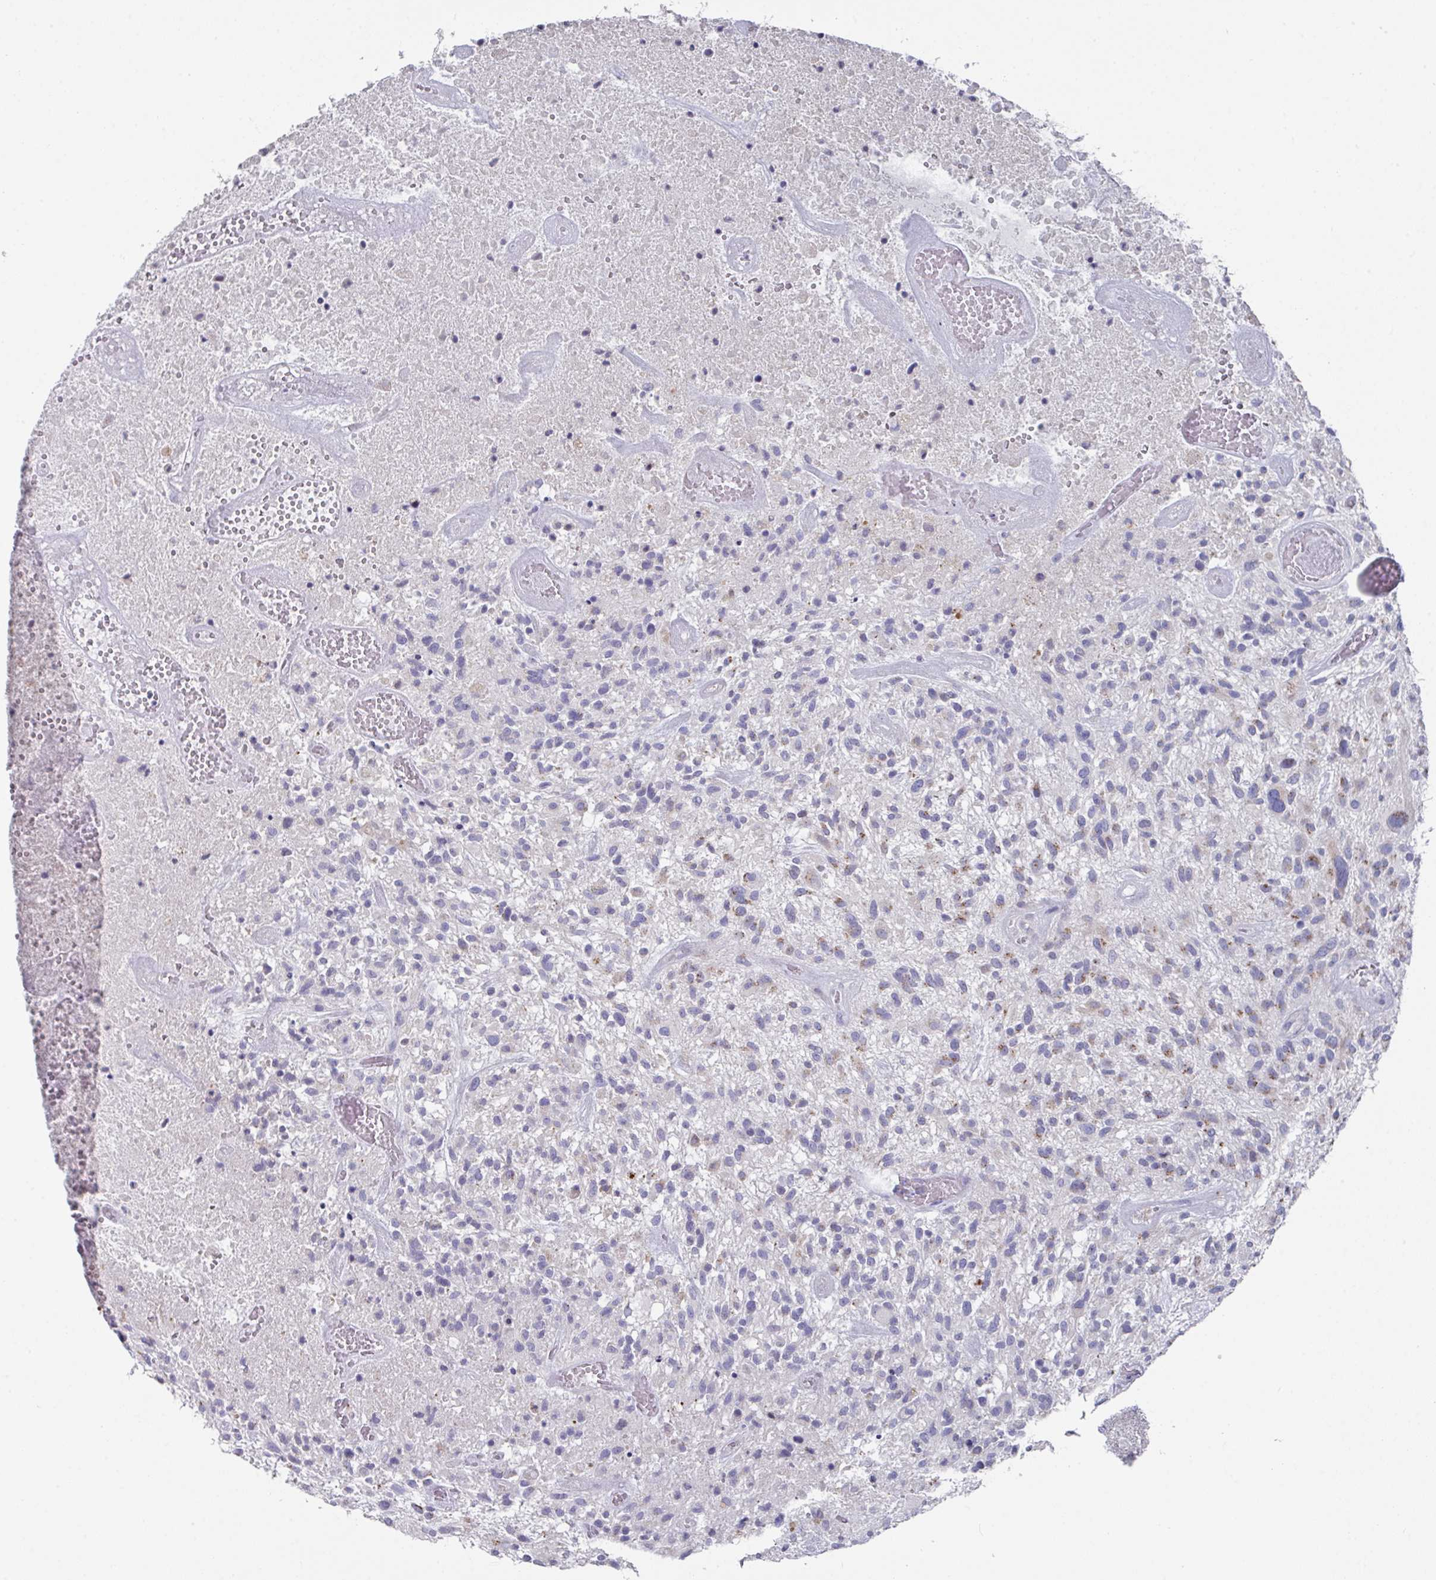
{"staining": {"intensity": "weak", "quantity": "<25%", "location": "cytoplasmic/membranous"}, "tissue": "glioma", "cell_type": "Tumor cells", "image_type": "cancer", "snomed": [{"axis": "morphology", "description": "Glioma, malignant, High grade"}, {"axis": "topography", "description": "Brain"}], "caption": "Immunohistochemistry (IHC) photomicrograph of neoplastic tissue: high-grade glioma (malignant) stained with DAB demonstrates no significant protein positivity in tumor cells.", "gene": "VKORC1L1", "patient": {"sex": "male", "age": 47}}